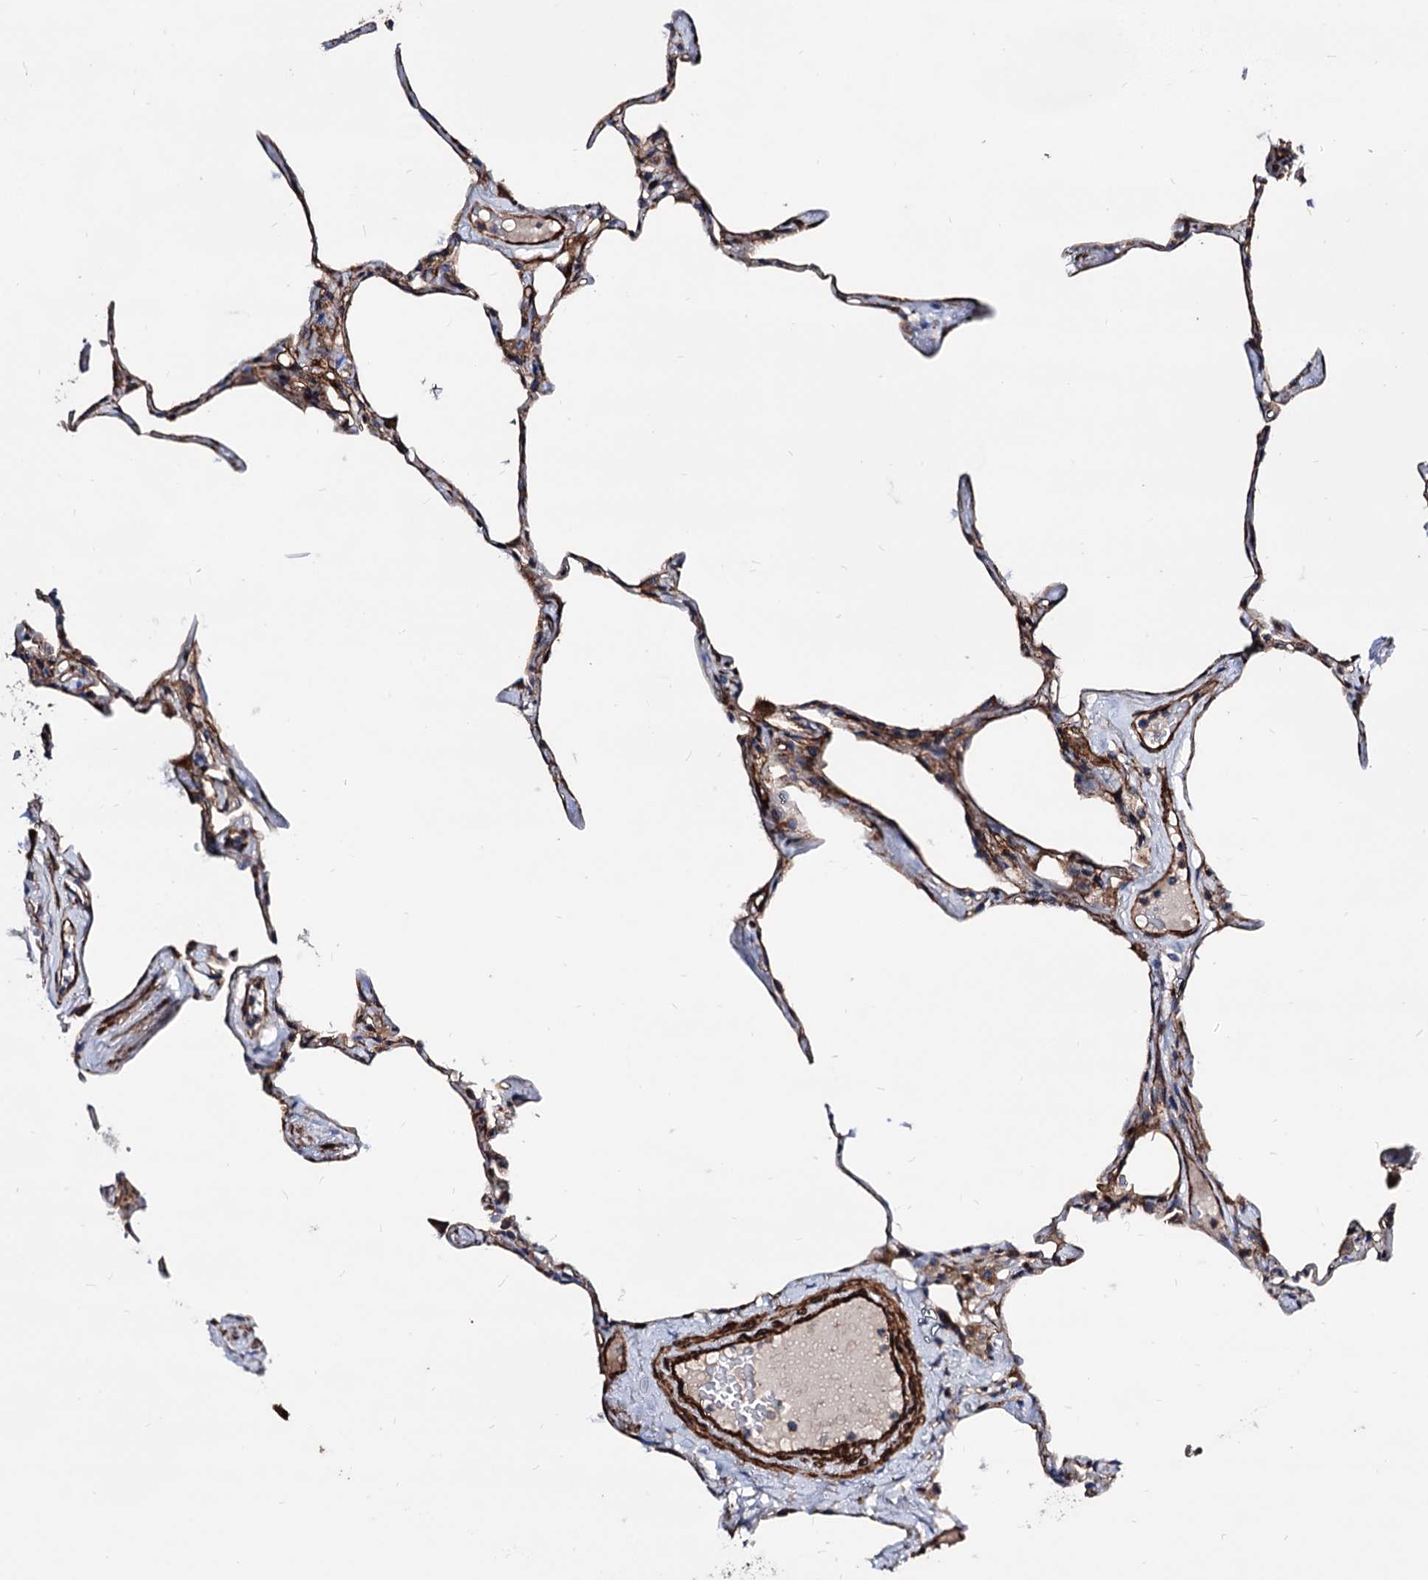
{"staining": {"intensity": "weak", "quantity": "25%-75%", "location": "cytoplasmic/membranous"}, "tissue": "lung", "cell_type": "Alveolar cells", "image_type": "normal", "snomed": [{"axis": "morphology", "description": "Normal tissue, NOS"}, {"axis": "topography", "description": "Lung"}], "caption": "Immunohistochemical staining of unremarkable human lung demonstrates 25%-75% levels of weak cytoplasmic/membranous protein positivity in approximately 25%-75% of alveolar cells.", "gene": "WDR11", "patient": {"sex": "male", "age": 65}}